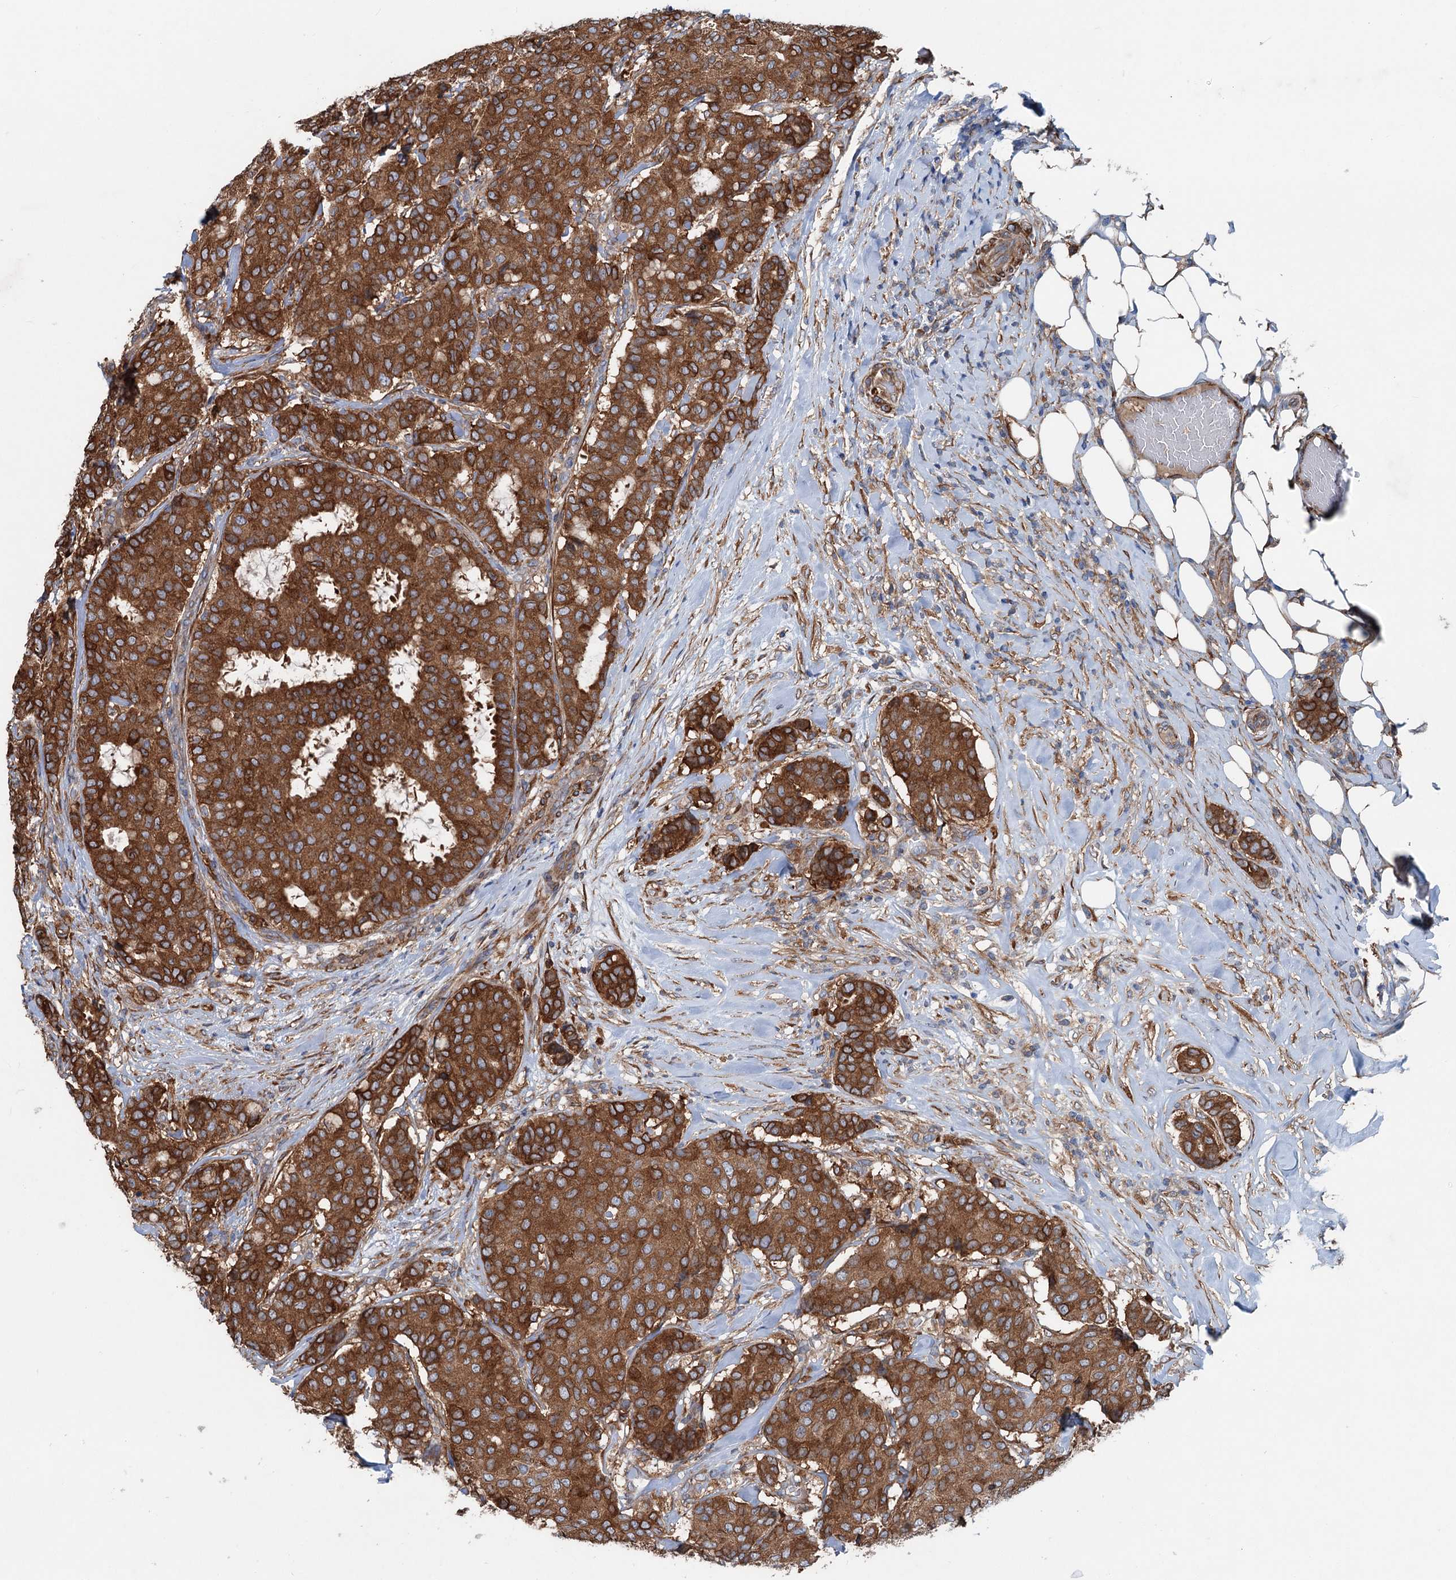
{"staining": {"intensity": "strong", "quantity": ">75%", "location": "cytoplasmic/membranous"}, "tissue": "breast cancer", "cell_type": "Tumor cells", "image_type": "cancer", "snomed": [{"axis": "morphology", "description": "Duct carcinoma"}, {"axis": "topography", "description": "Breast"}], "caption": "Immunohistochemistry (IHC) of invasive ductal carcinoma (breast) displays high levels of strong cytoplasmic/membranous staining in approximately >75% of tumor cells.", "gene": "CALCOCO1", "patient": {"sex": "female", "age": 75}}